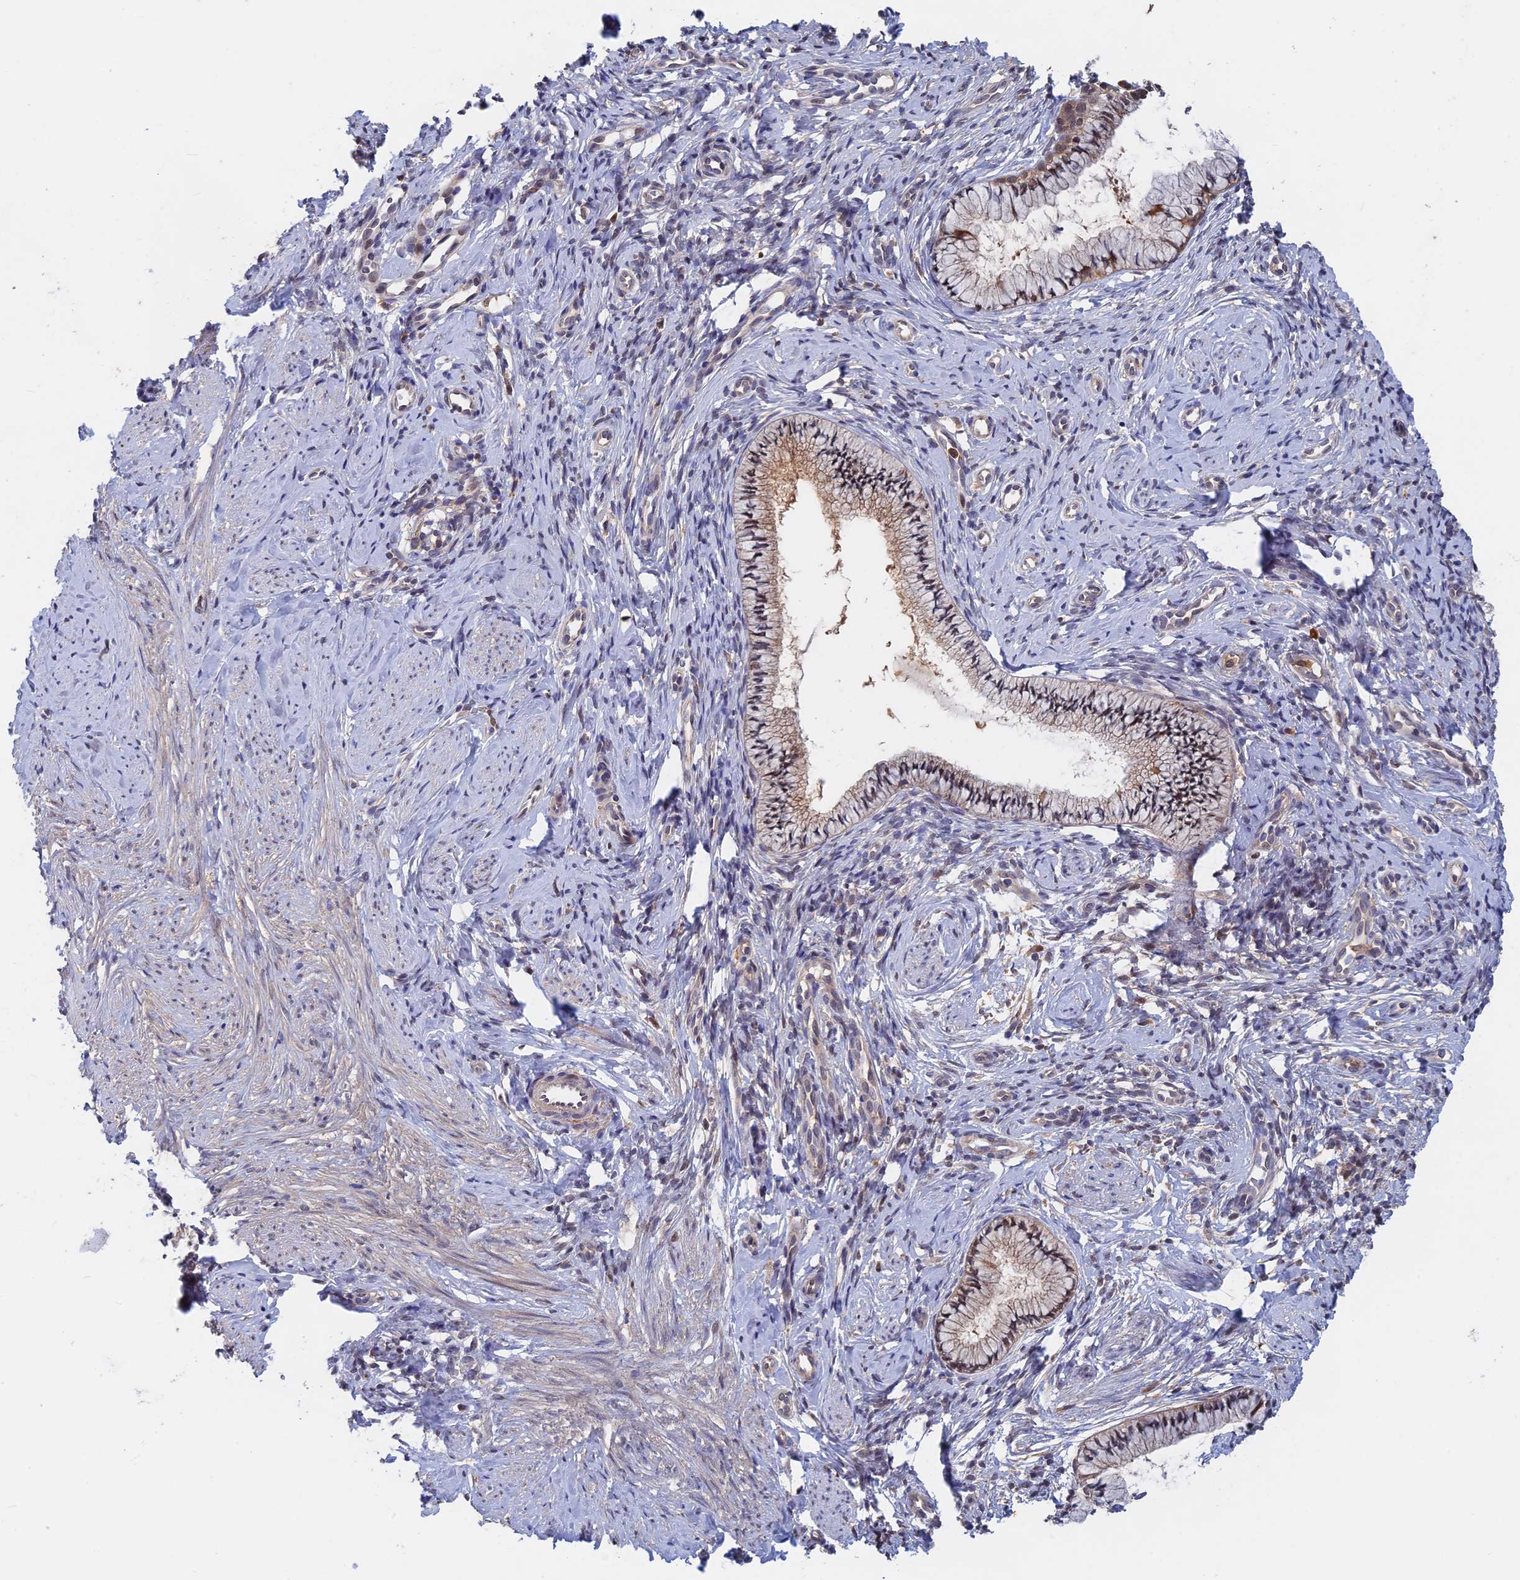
{"staining": {"intensity": "moderate", "quantity": "25%-75%", "location": "cytoplasmic/membranous,nuclear"}, "tissue": "cervix", "cell_type": "Glandular cells", "image_type": "normal", "snomed": [{"axis": "morphology", "description": "Normal tissue, NOS"}, {"axis": "topography", "description": "Cervix"}], "caption": "Cervix stained for a protein displays moderate cytoplasmic/membranous,nuclear positivity in glandular cells. The staining was performed using DAB to visualize the protein expression in brown, while the nuclei were stained in blue with hematoxylin (Magnification: 20x).", "gene": "BLVRA", "patient": {"sex": "female", "age": 57}}